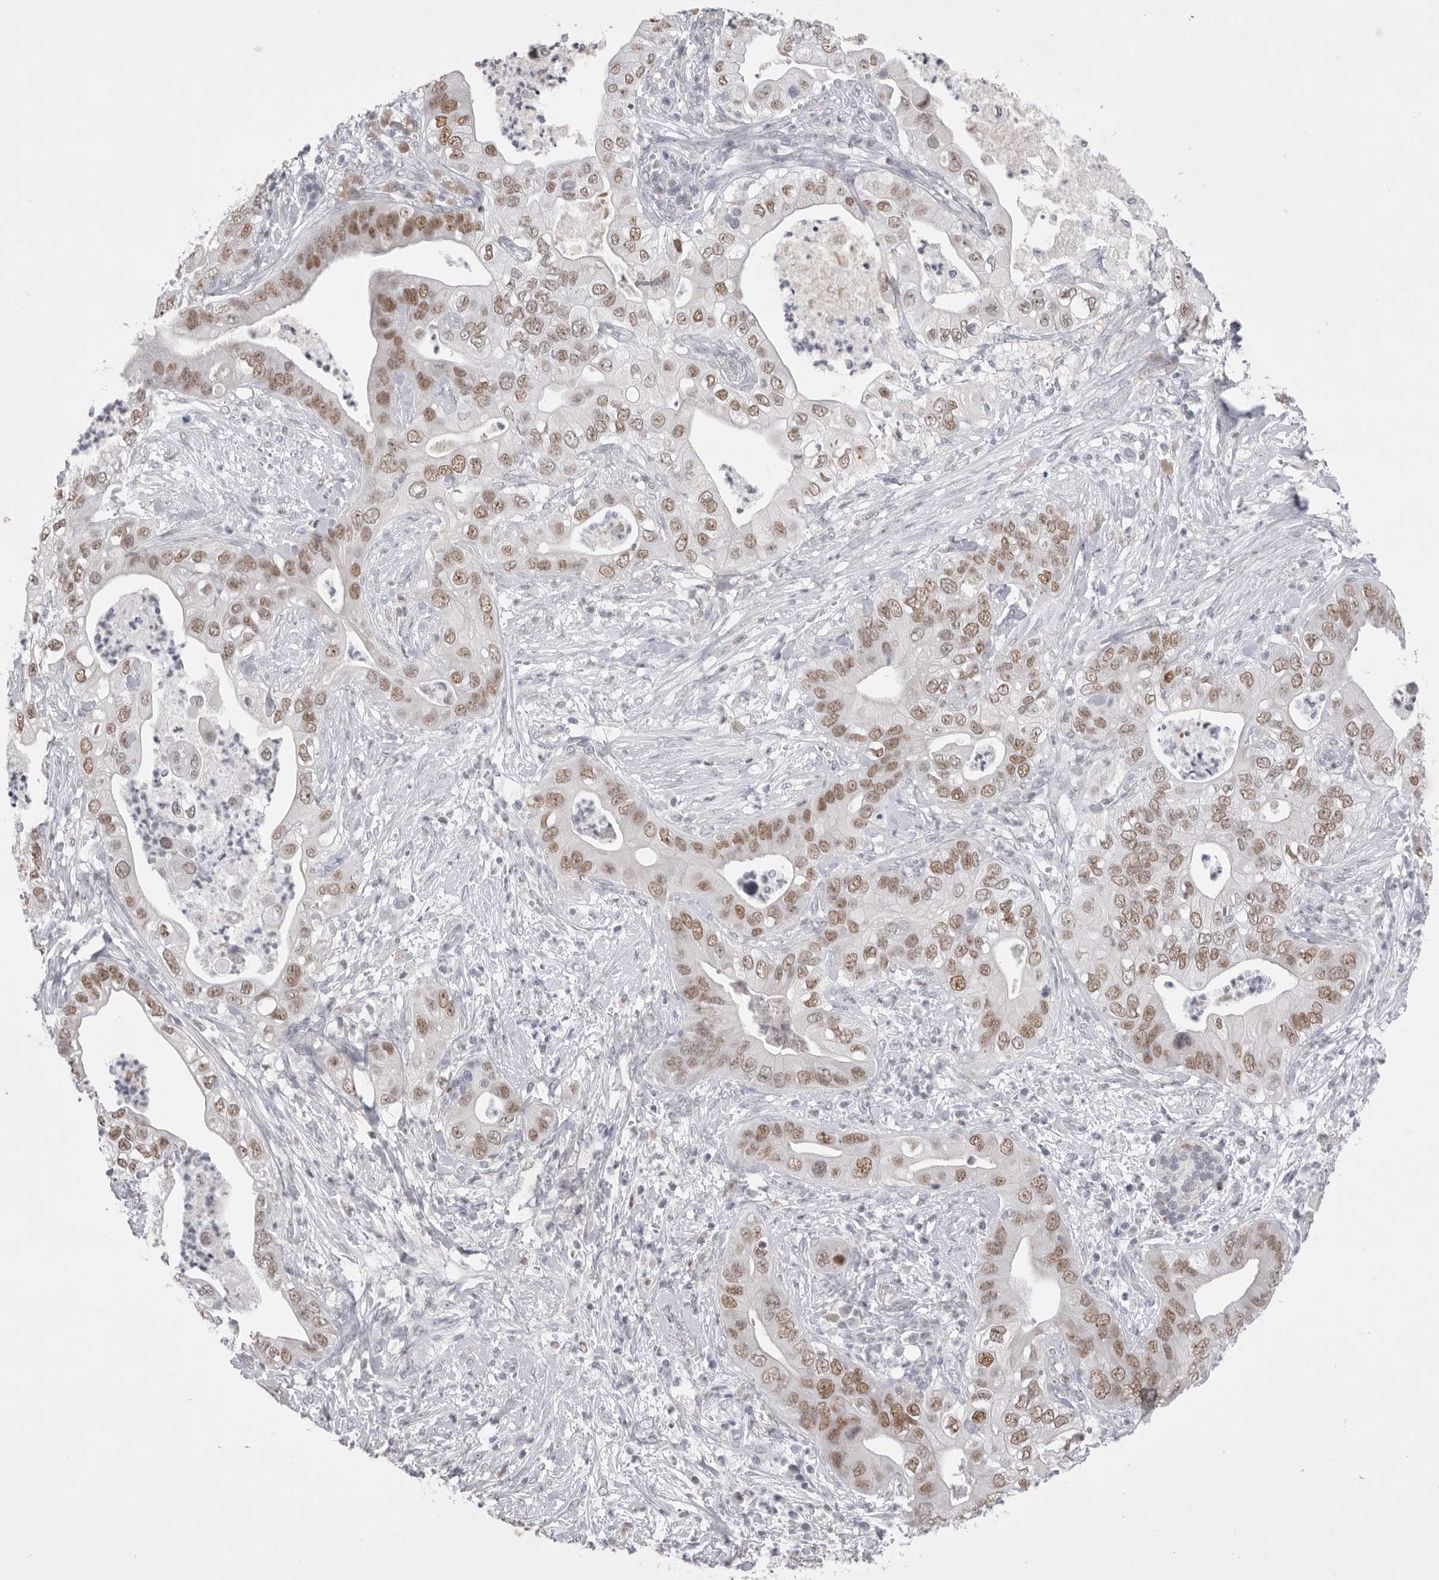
{"staining": {"intensity": "moderate", "quantity": ">75%", "location": "nuclear"}, "tissue": "pancreatic cancer", "cell_type": "Tumor cells", "image_type": "cancer", "snomed": [{"axis": "morphology", "description": "Adenocarcinoma, NOS"}, {"axis": "topography", "description": "Pancreas"}], "caption": "A high-resolution micrograph shows immunohistochemistry (IHC) staining of pancreatic cancer (adenocarcinoma), which demonstrates moderate nuclear expression in about >75% of tumor cells.", "gene": "ZBTB7B", "patient": {"sex": "female", "age": 78}}